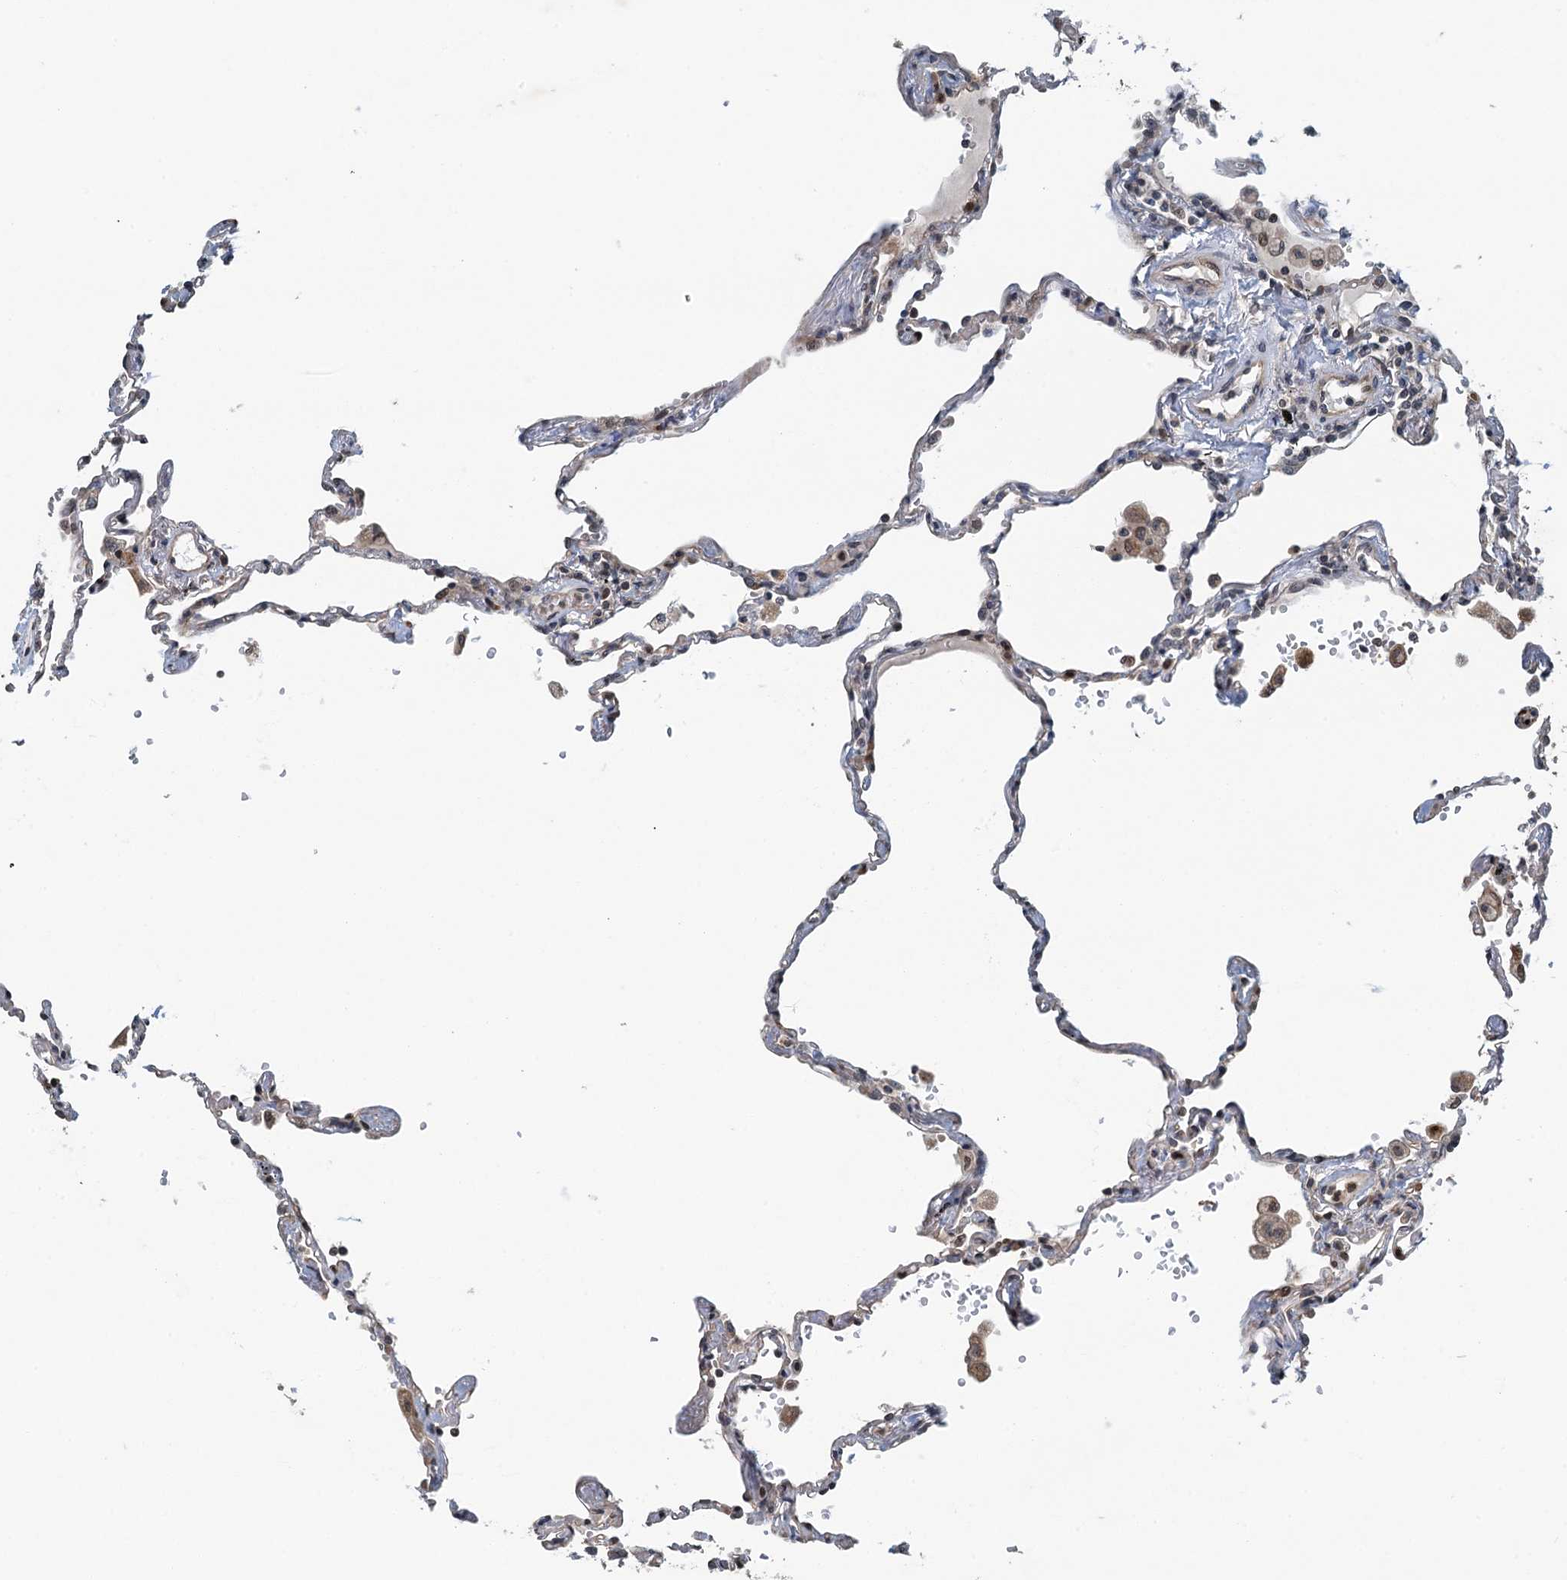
{"staining": {"intensity": "strong", "quantity": "<25%", "location": "cytoplasmic/membranous,nuclear"}, "tissue": "lung", "cell_type": "Alveolar cells", "image_type": "normal", "snomed": [{"axis": "morphology", "description": "Normal tissue, NOS"}, {"axis": "topography", "description": "Lung"}], "caption": "A medium amount of strong cytoplasmic/membranous,nuclear expression is identified in about <25% of alveolar cells in normal lung. The protein of interest is stained brown, and the nuclei are stained in blue (DAB IHC with brightfield microscopy, high magnification).", "gene": "WHAMM", "patient": {"sex": "female", "age": 67}}